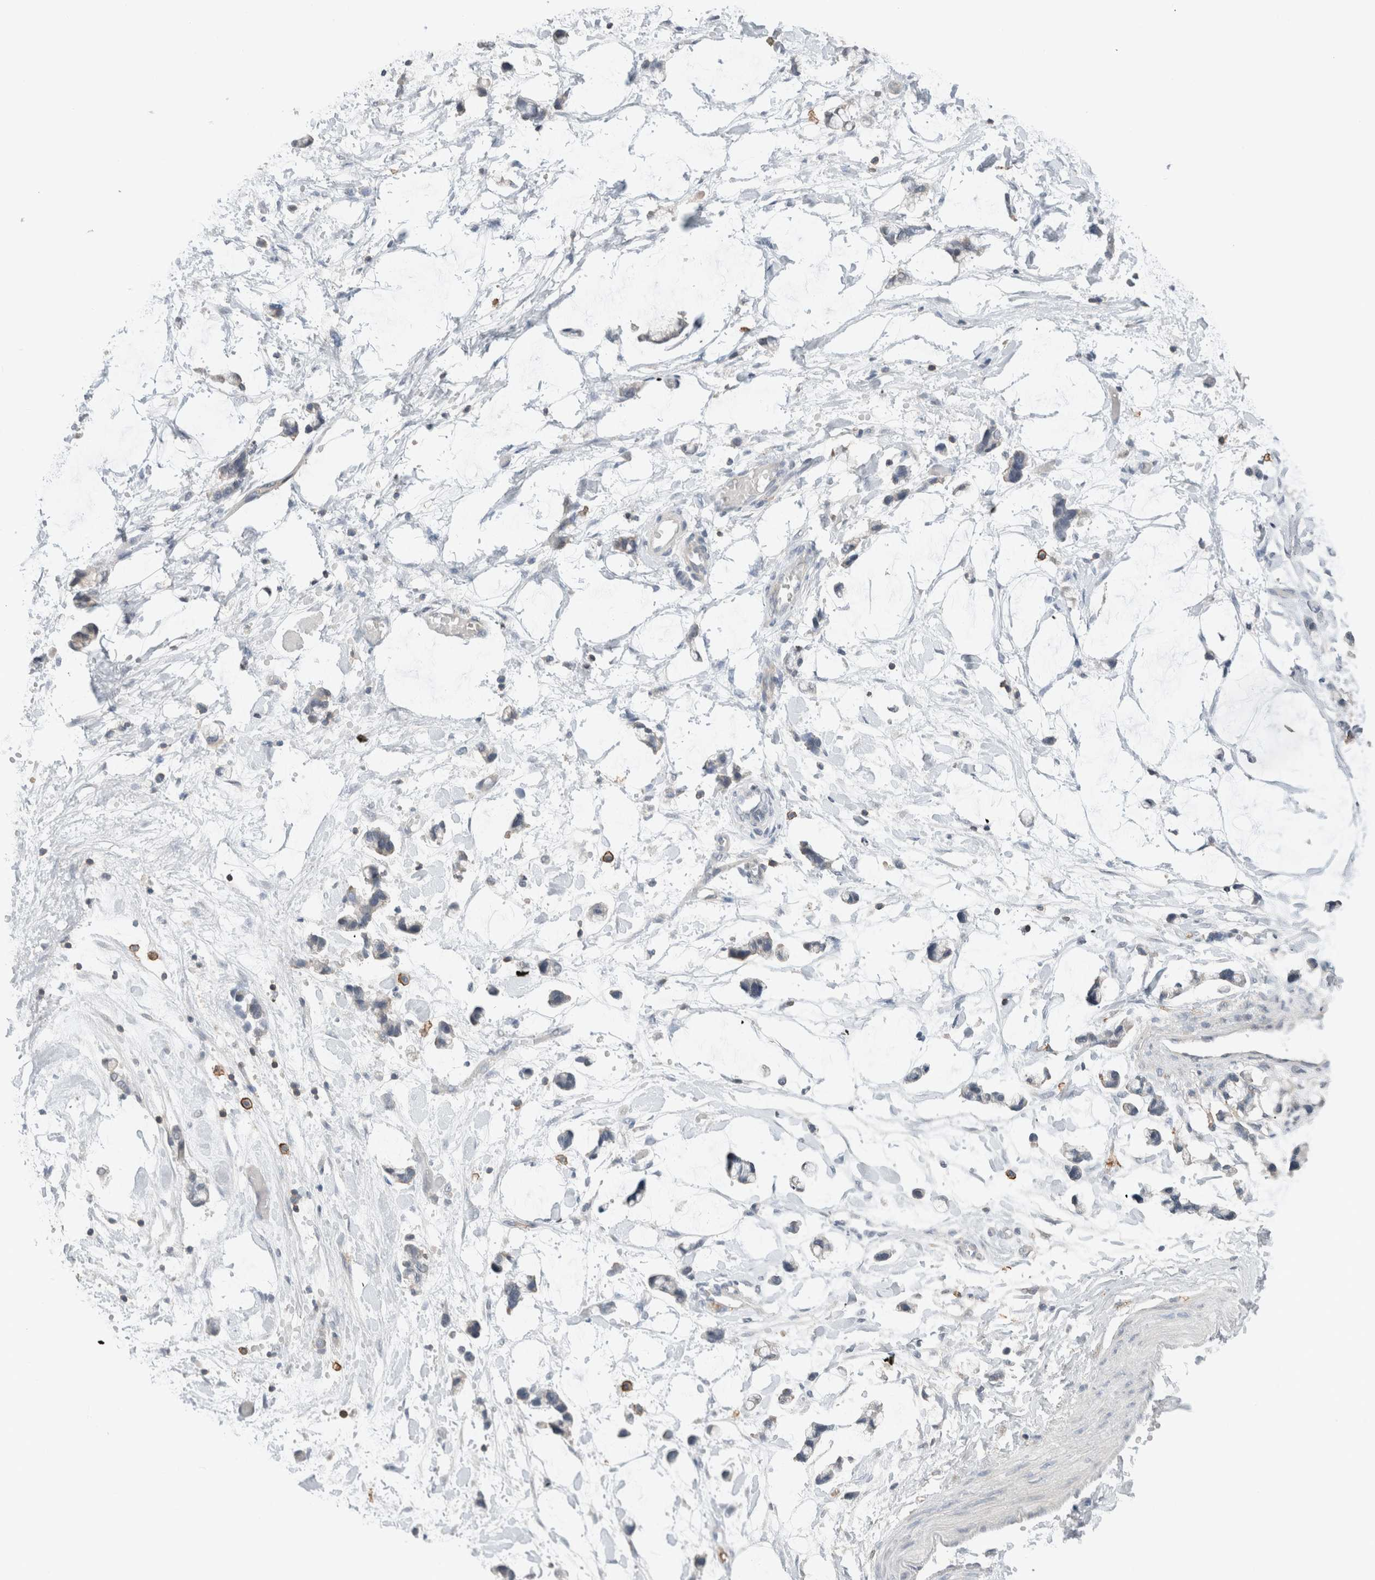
{"staining": {"intensity": "negative", "quantity": "none", "location": "none"}, "tissue": "adipose tissue", "cell_type": "Adipocytes", "image_type": "normal", "snomed": [{"axis": "morphology", "description": "Normal tissue, NOS"}, {"axis": "morphology", "description": "Adenocarcinoma, NOS"}, {"axis": "topography", "description": "Colon"}, {"axis": "topography", "description": "Peripheral nerve tissue"}], "caption": "Human adipose tissue stained for a protein using IHC demonstrates no staining in adipocytes.", "gene": "ERCC6L2", "patient": {"sex": "male", "age": 14}}